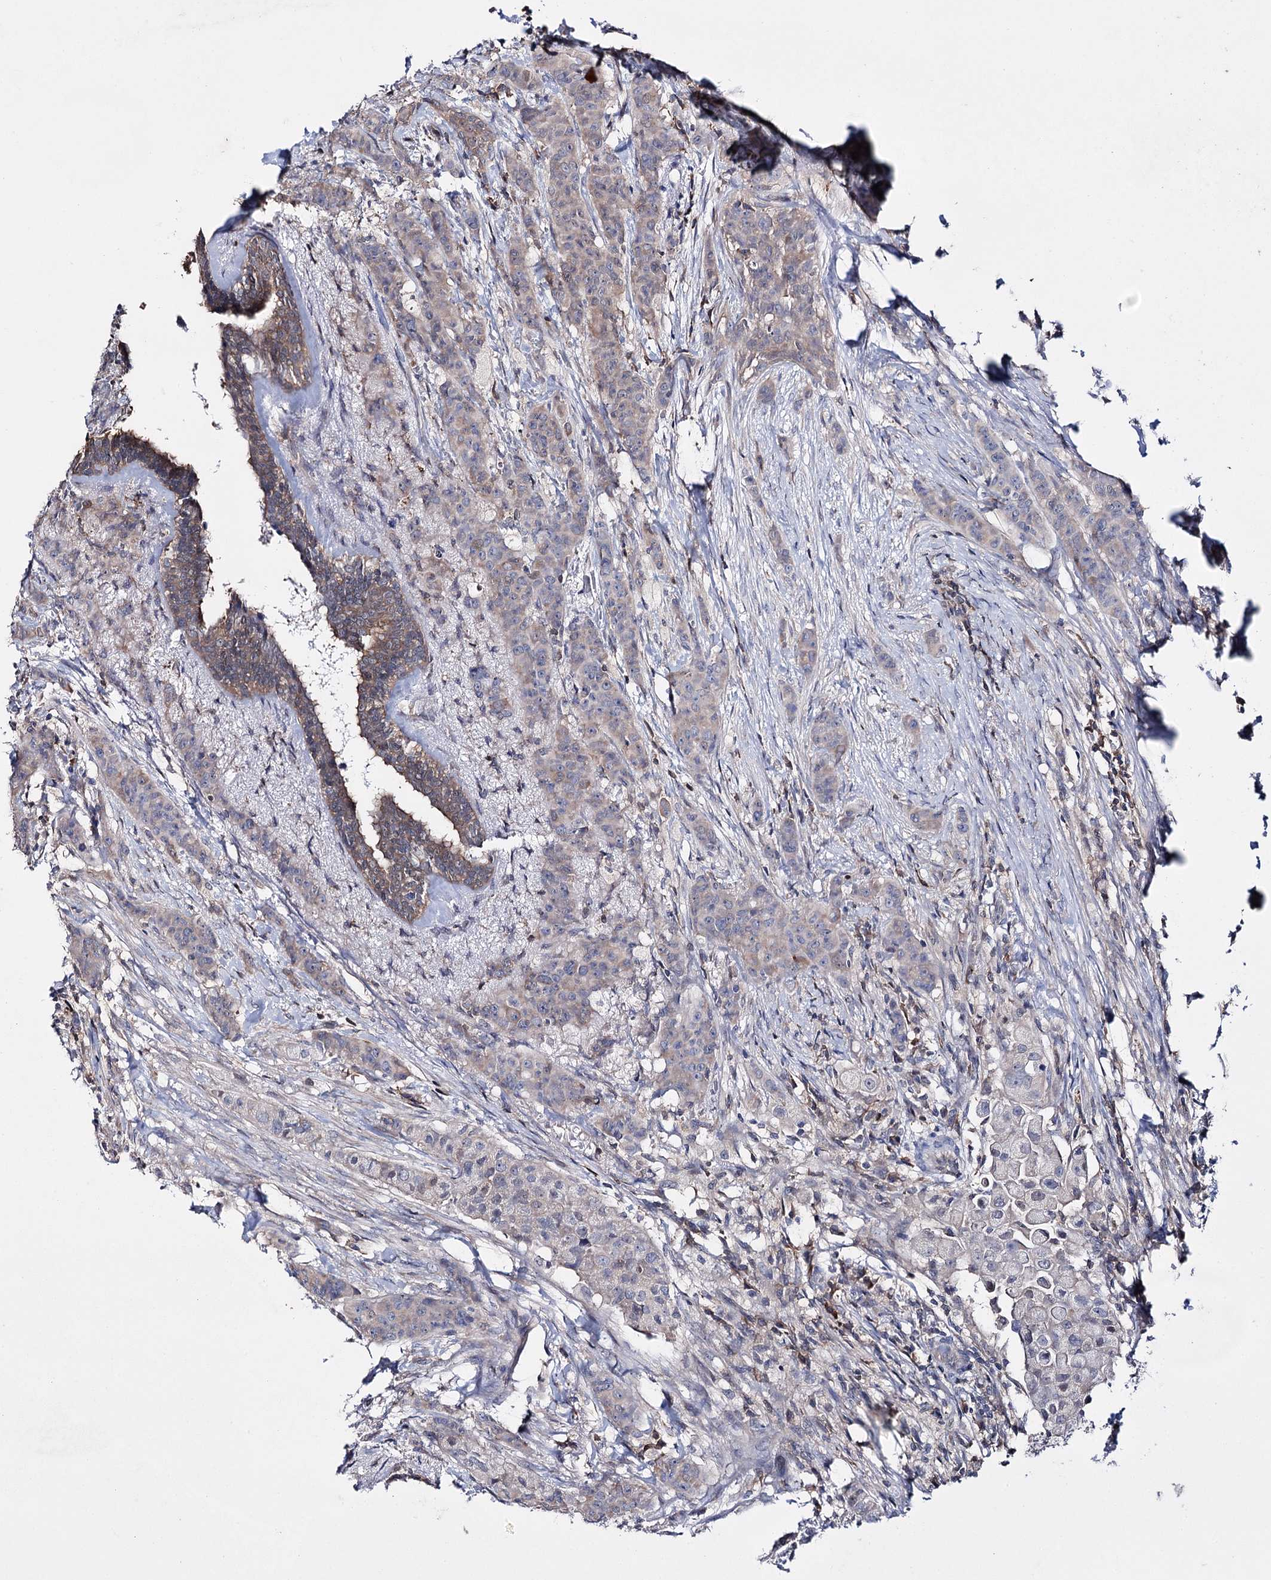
{"staining": {"intensity": "weak", "quantity": ">75%", "location": "cytoplasmic/membranous"}, "tissue": "breast cancer", "cell_type": "Tumor cells", "image_type": "cancer", "snomed": [{"axis": "morphology", "description": "Duct carcinoma"}, {"axis": "topography", "description": "Breast"}], "caption": "Protein positivity by IHC shows weak cytoplasmic/membranous staining in approximately >75% of tumor cells in intraductal carcinoma (breast).", "gene": "PTER", "patient": {"sex": "female", "age": 40}}